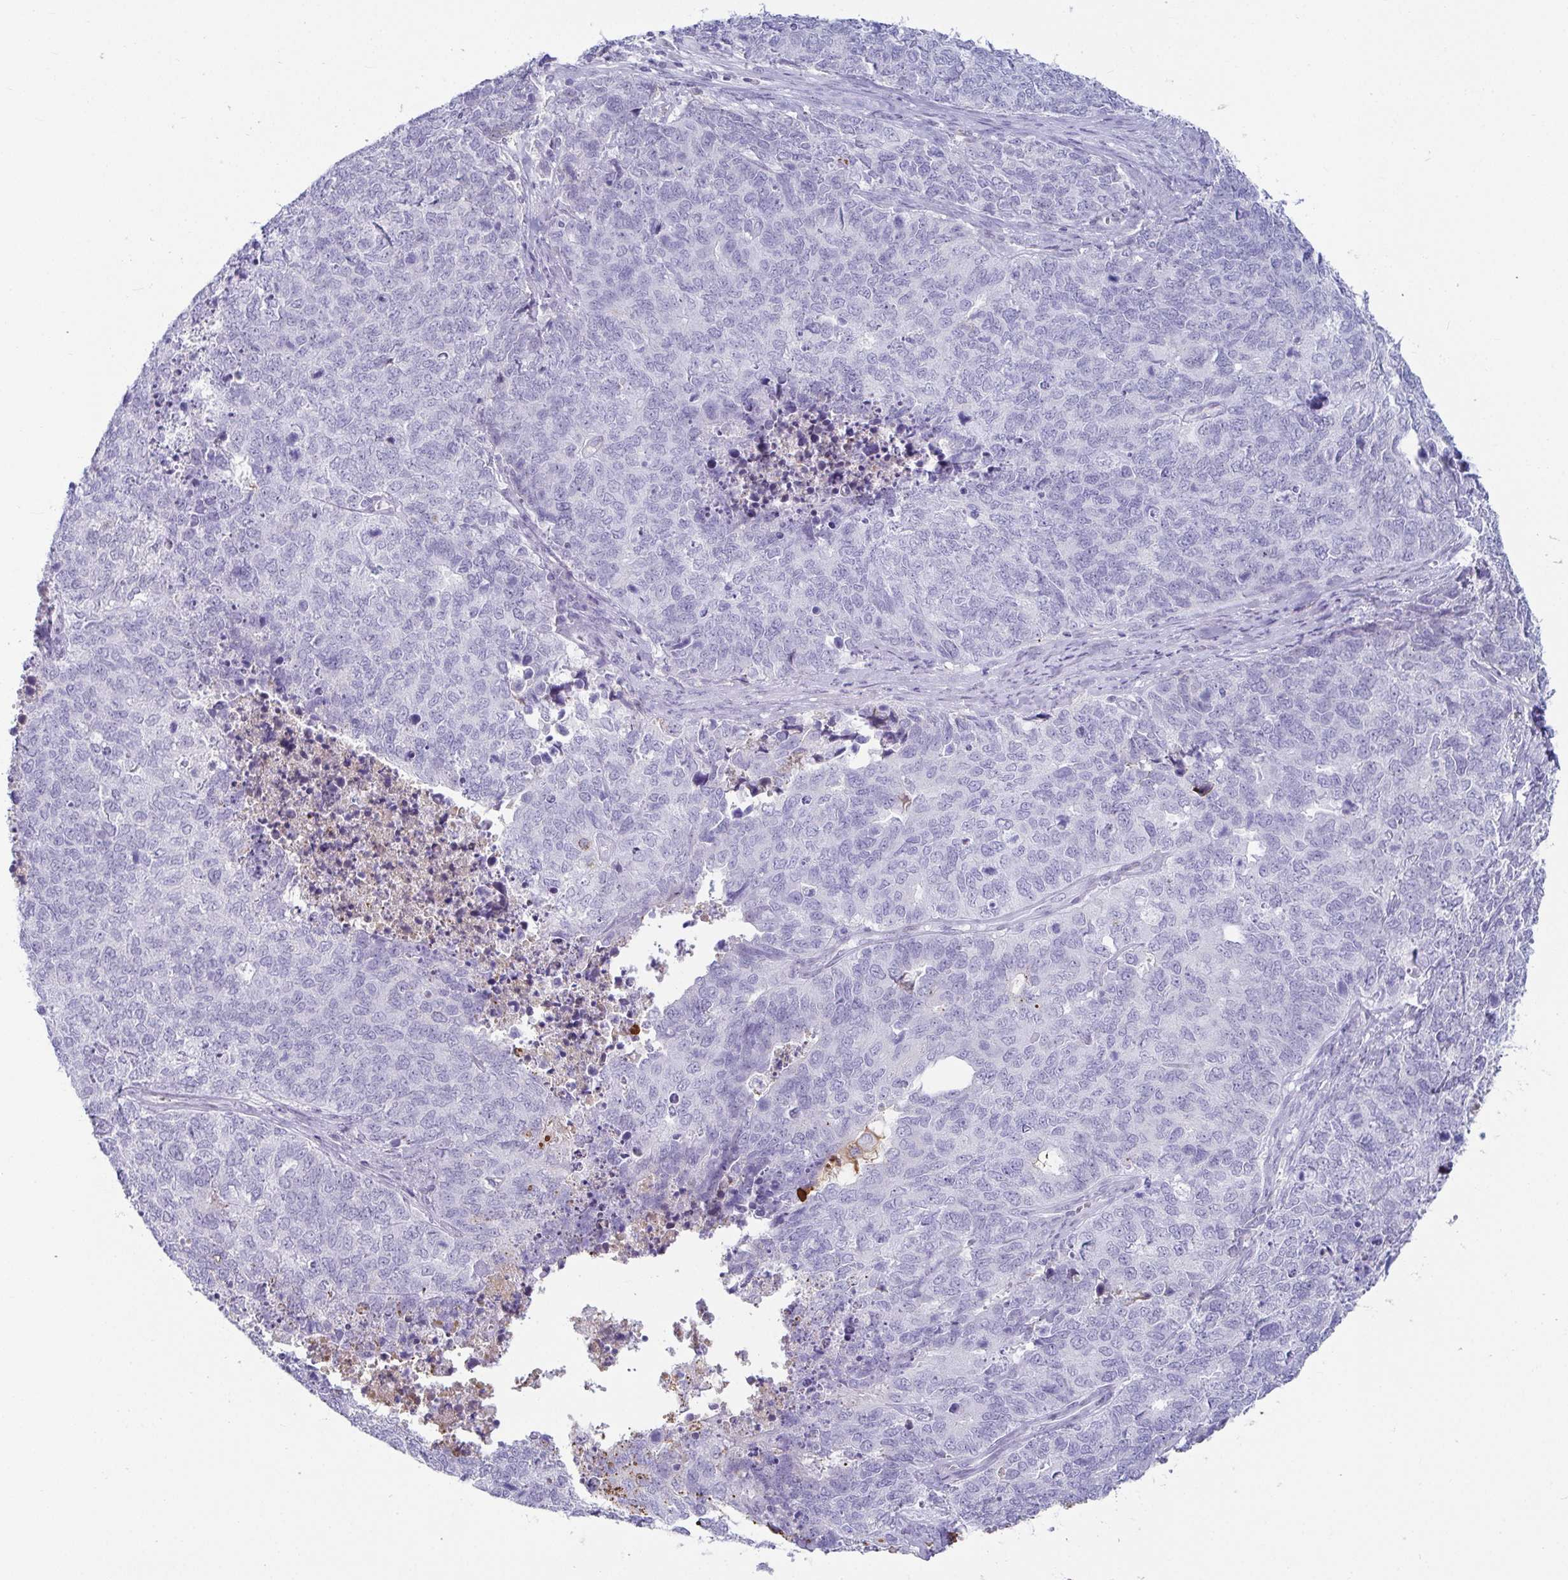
{"staining": {"intensity": "negative", "quantity": "none", "location": "none"}, "tissue": "cervical cancer", "cell_type": "Tumor cells", "image_type": "cancer", "snomed": [{"axis": "morphology", "description": "Adenocarcinoma, NOS"}, {"axis": "topography", "description": "Cervix"}], "caption": "The micrograph displays no significant expression in tumor cells of adenocarcinoma (cervical).", "gene": "NPY", "patient": {"sex": "female", "age": 63}}